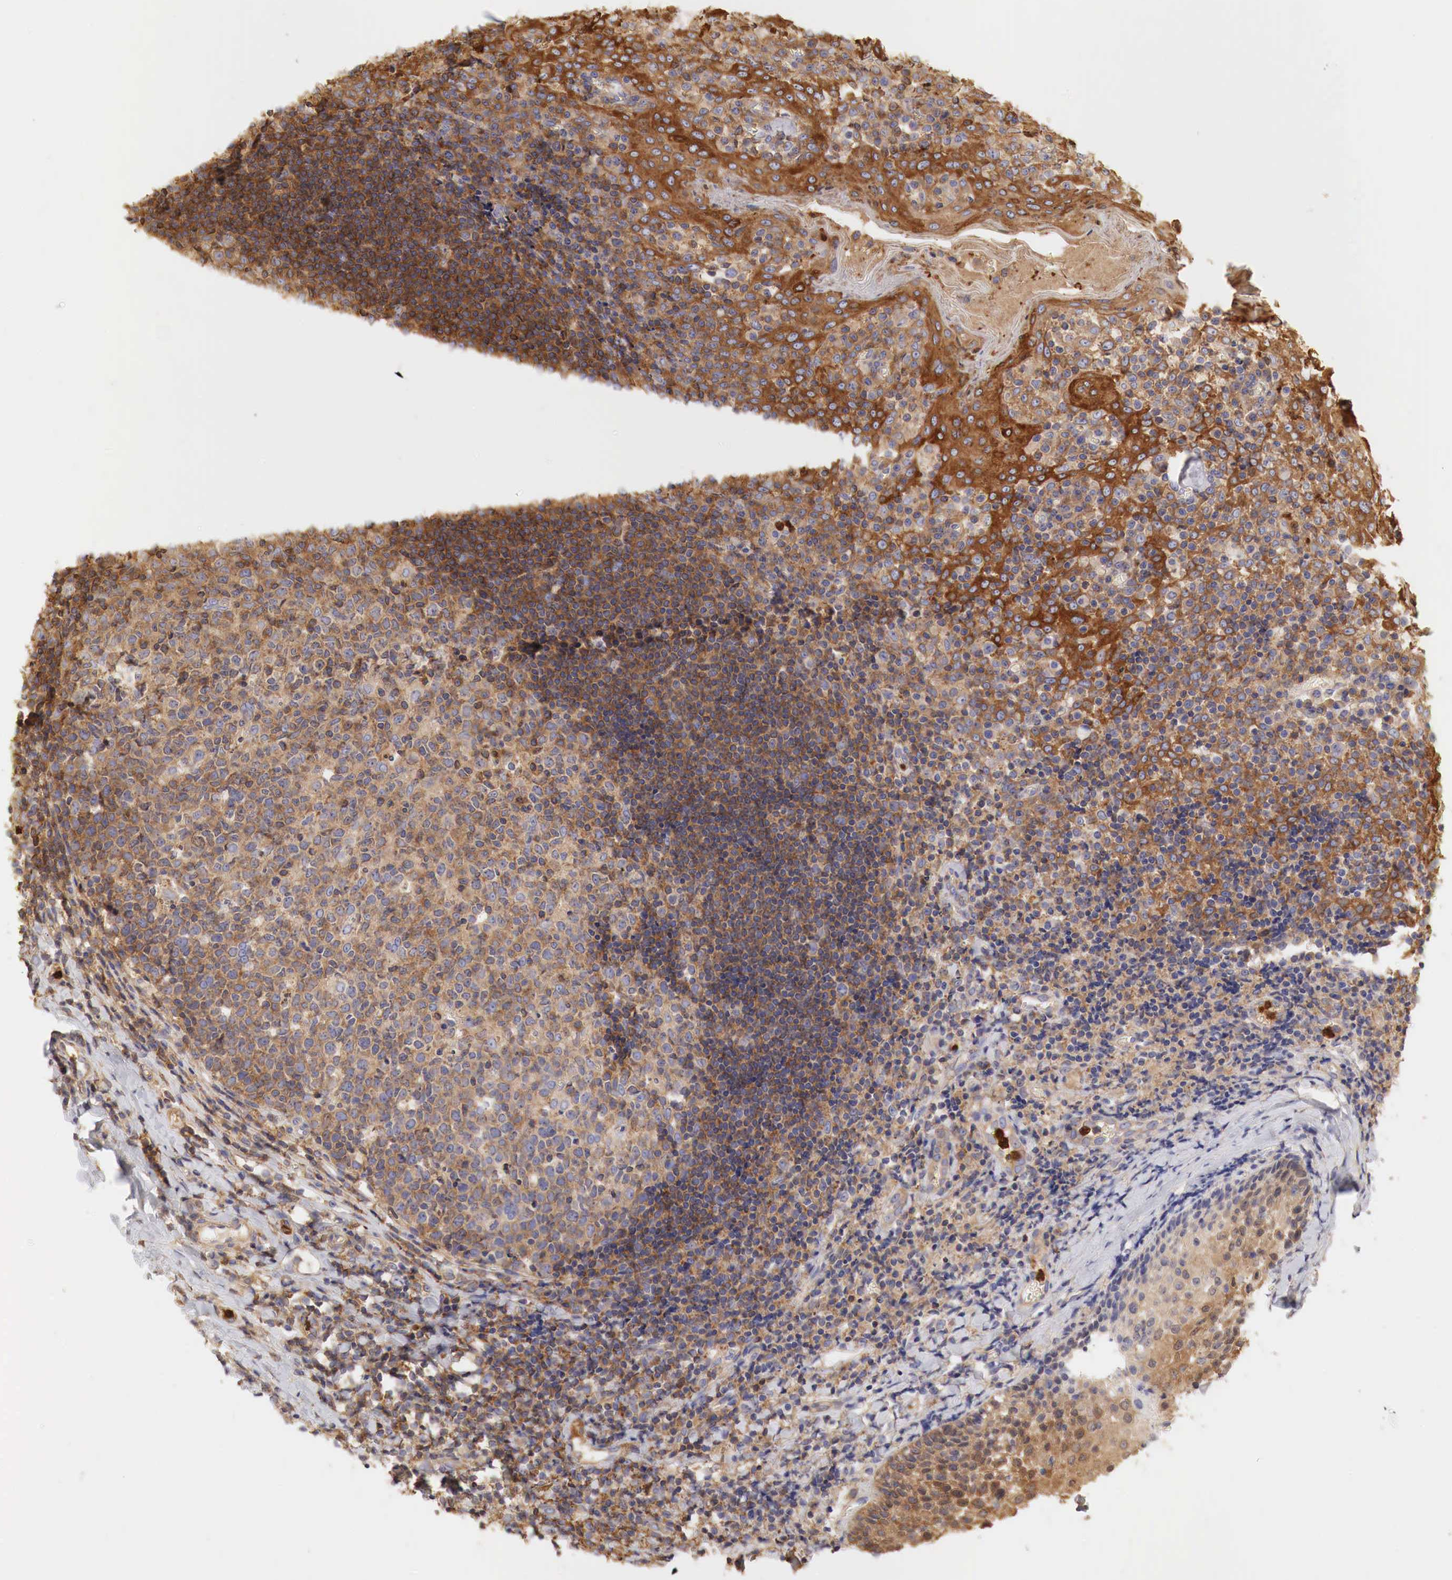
{"staining": {"intensity": "weak", "quantity": "25%-75%", "location": "cytoplasmic/membranous"}, "tissue": "tonsil", "cell_type": "Germinal center cells", "image_type": "normal", "snomed": [{"axis": "morphology", "description": "Normal tissue, NOS"}, {"axis": "topography", "description": "Tonsil"}], "caption": "Tonsil stained for a protein (brown) shows weak cytoplasmic/membranous positive staining in approximately 25%-75% of germinal center cells.", "gene": "G6PD", "patient": {"sex": "female", "age": 41}}